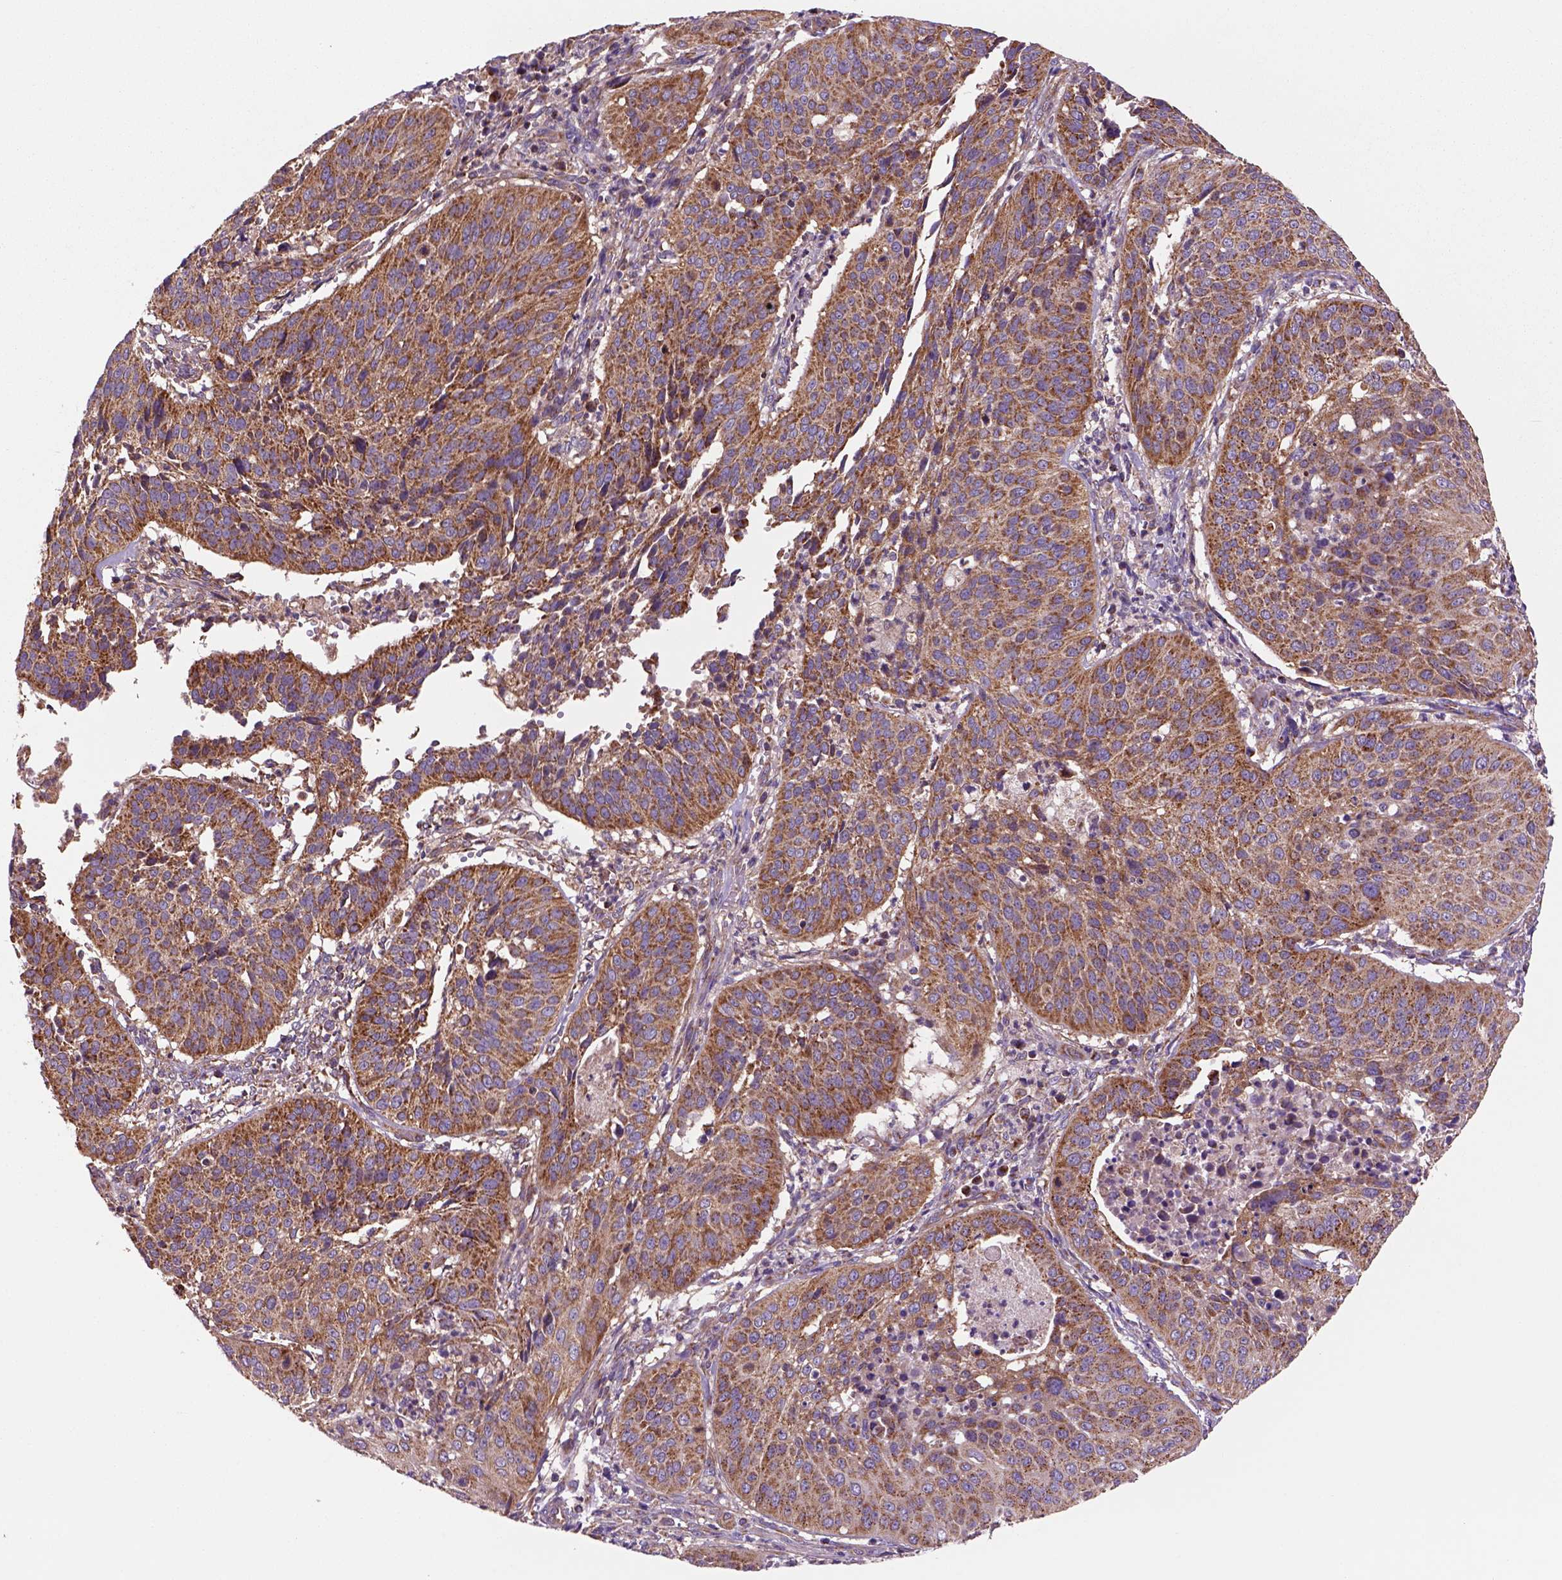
{"staining": {"intensity": "moderate", "quantity": "25%-75%", "location": "cytoplasmic/membranous"}, "tissue": "cervical cancer", "cell_type": "Tumor cells", "image_type": "cancer", "snomed": [{"axis": "morphology", "description": "Normal tissue, NOS"}, {"axis": "morphology", "description": "Squamous cell carcinoma, NOS"}, {"axis": "topography", "description": "Cervix"}], "caption": "A photomicrograph showing moderate cytoplasmic/membranous staining in about 25%-75% of tumor cells in cervical cancer (squamous cell carcinoma), as visualized by brown immunohistochemical staining.", "gene": "WARS2", "patient": {"sex": "female", "age": 39}}